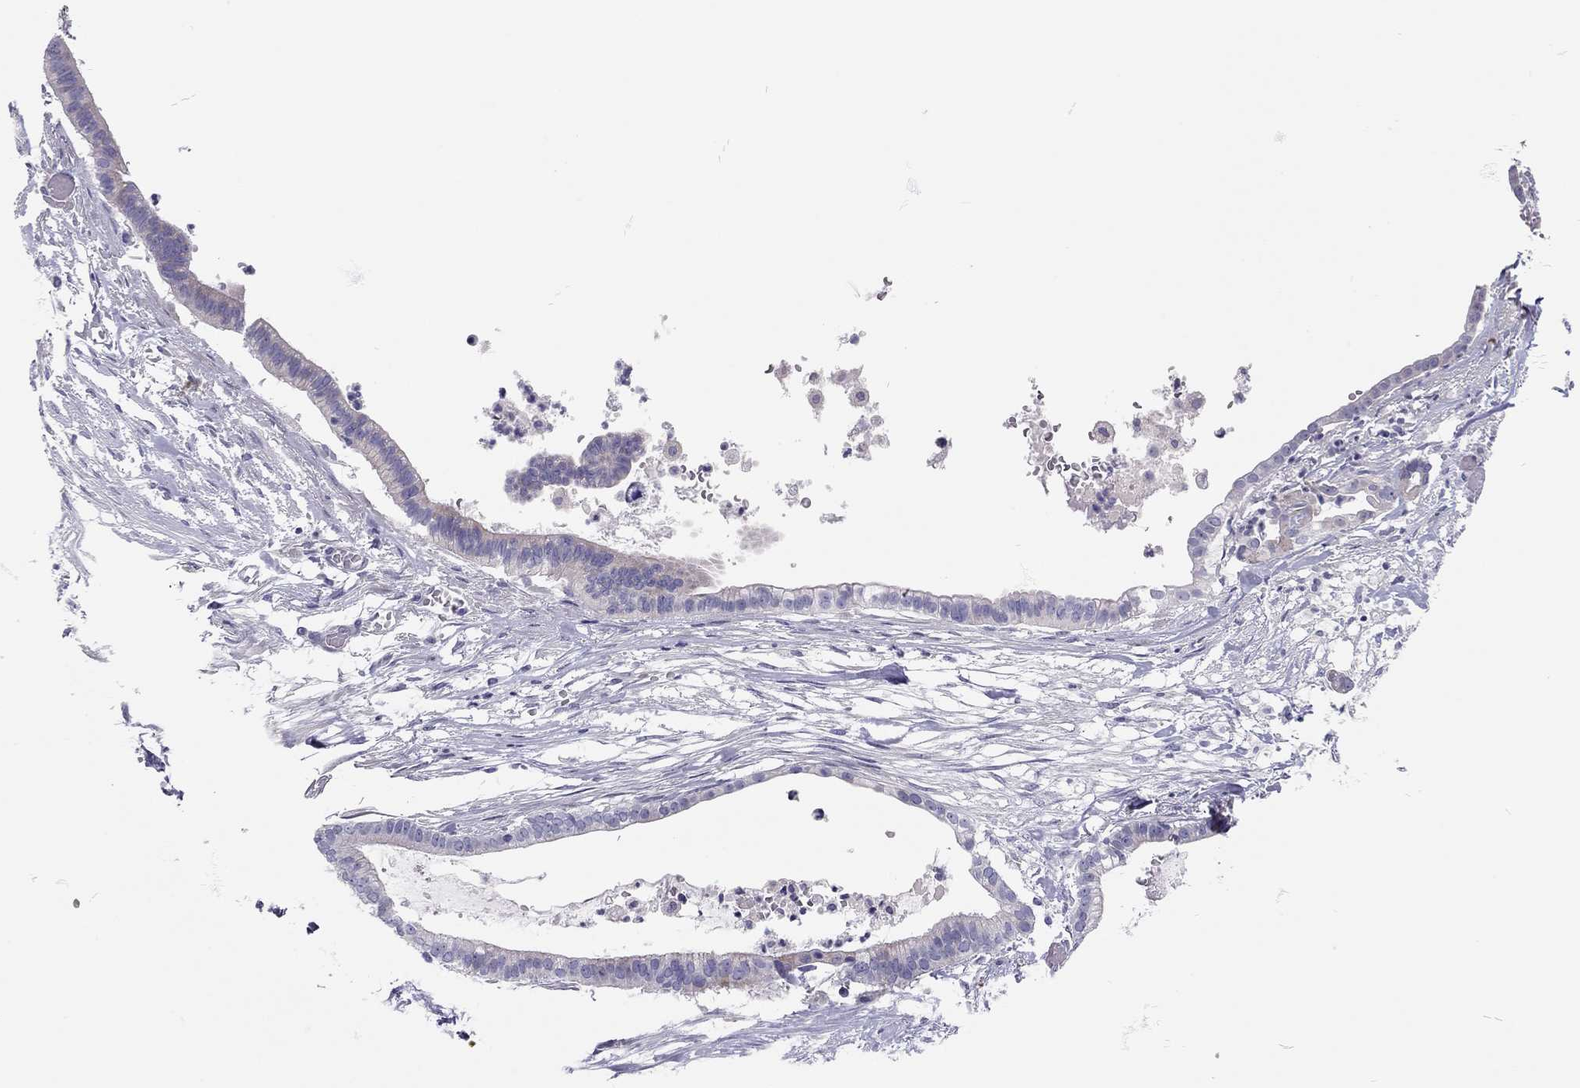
{"staining": {"intensity": "negative", "quantity": "none", "location": "none"}, "tissue": "pancreatic cancer", "cell_type": "Tumor cells", "image_type": "cancer", "snomed": [{"axis": "morphology", "description": "Adenocarcinoma, NOS"}, {"axis": "topography", "description": "Pancreas"}], "caption": "High magnification brightfield microscopy of adenocarcinoma (pancreatic) stained with DAB (brown) and counterstained with hematoxylin (blue): tumor cells show no significant staining. (Stains: DAB immunohistochemistry (IHC) with hematoxylin counter stain, Microscopy: brightfield microscopy at high magnification).", "gene": "SCARB1", "patient": {"sex": "male", "age": 61}}